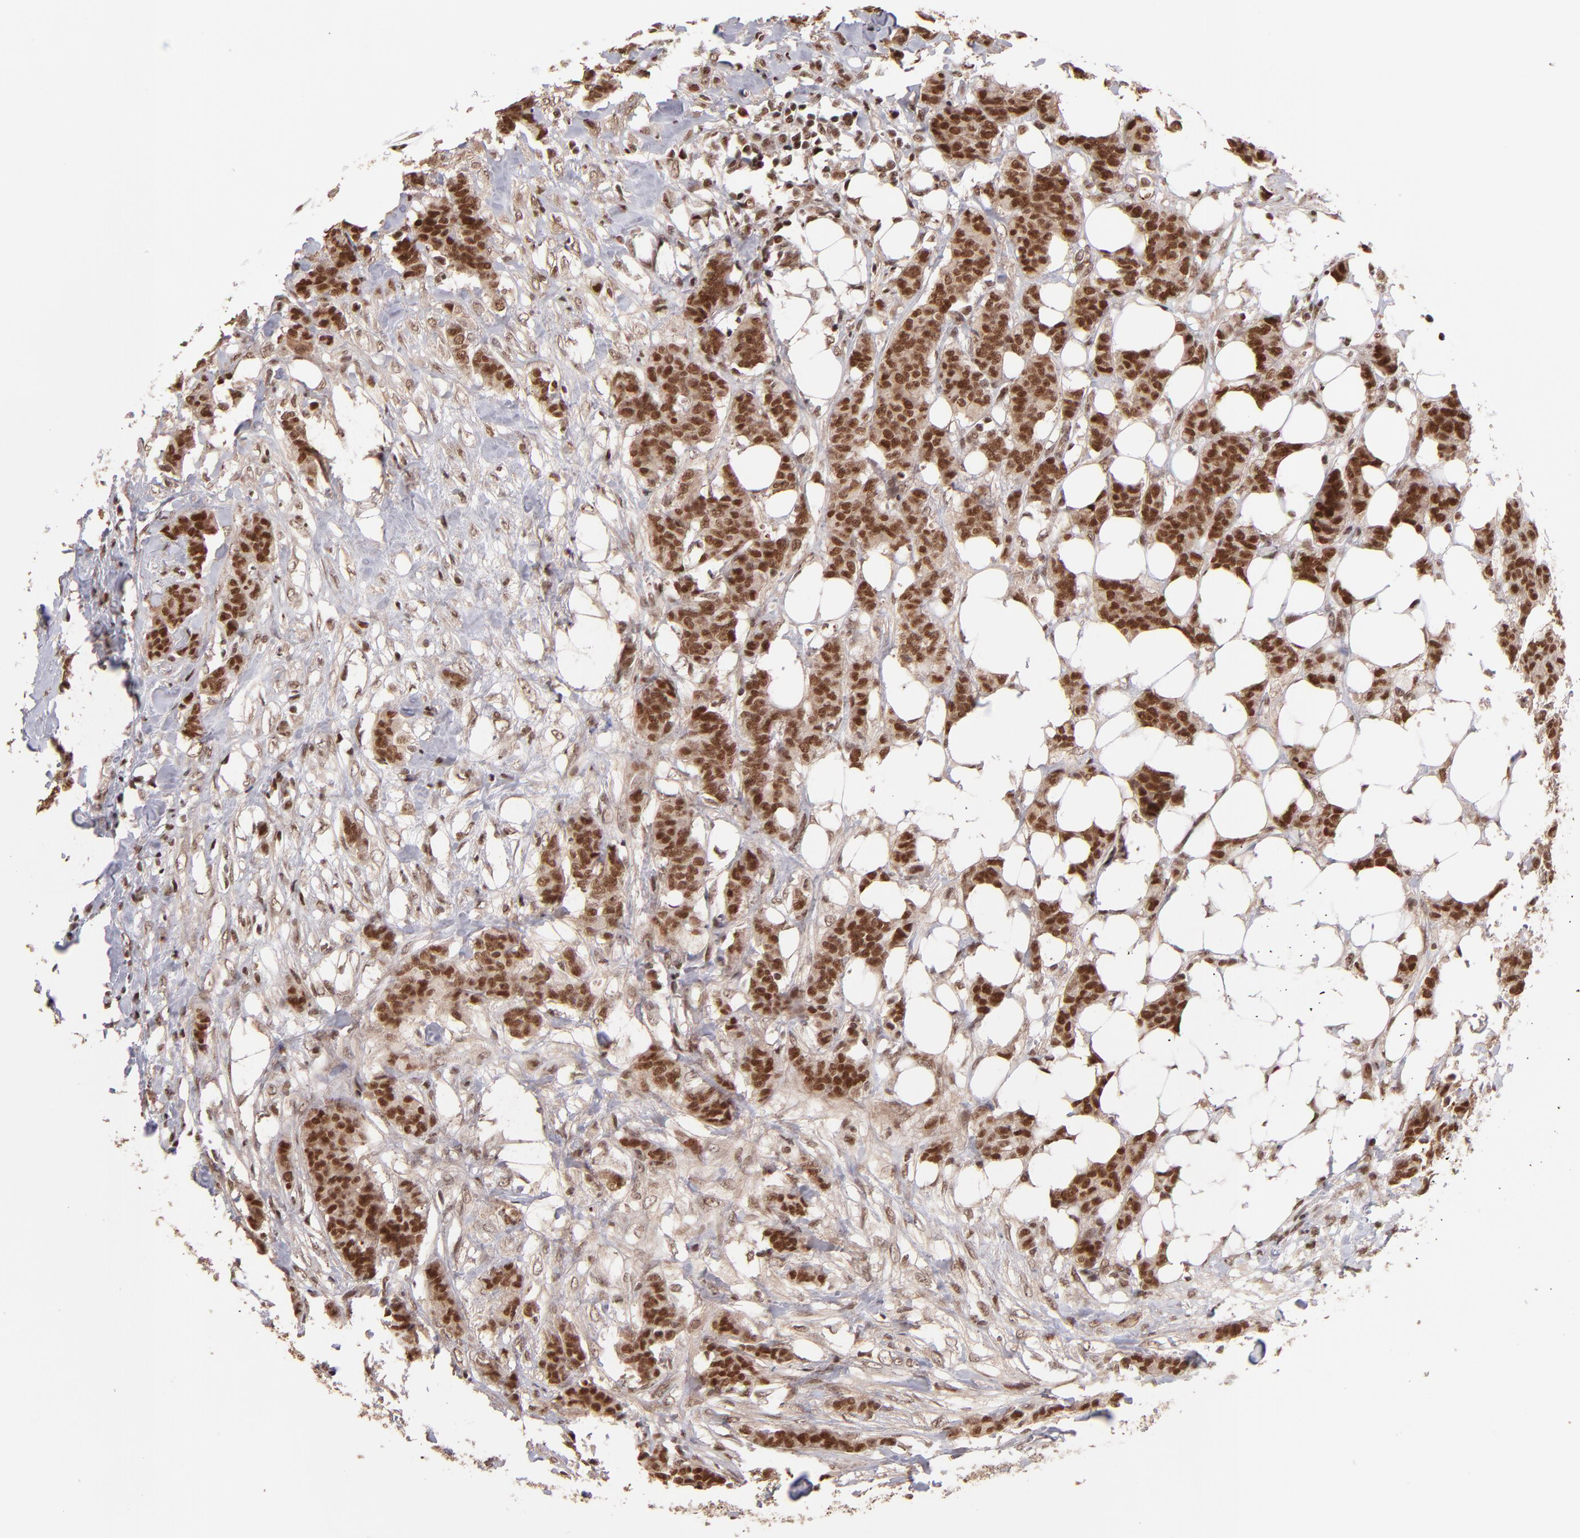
{"staining": {"intensity": "moderate", "quantity": ">75%", "location": "cytoplasmic/membranous,nuclear"}, "tissue": "breast cancer", "cell_type": "Tumor cells", "image_type": "cancer", "snomed": [{"axis": "morphology", "description": "Duct carcinoma"}, {"axis": "topography", "description": "Breast"}], "caption": "Breast intraductal carcinoma tissue shows moderate cytoplasmic/membranous and nuclear expression in approximately >75% of tumor cells", "gene": "TERF2", "patient": {"sex": "female", "age": 40}}